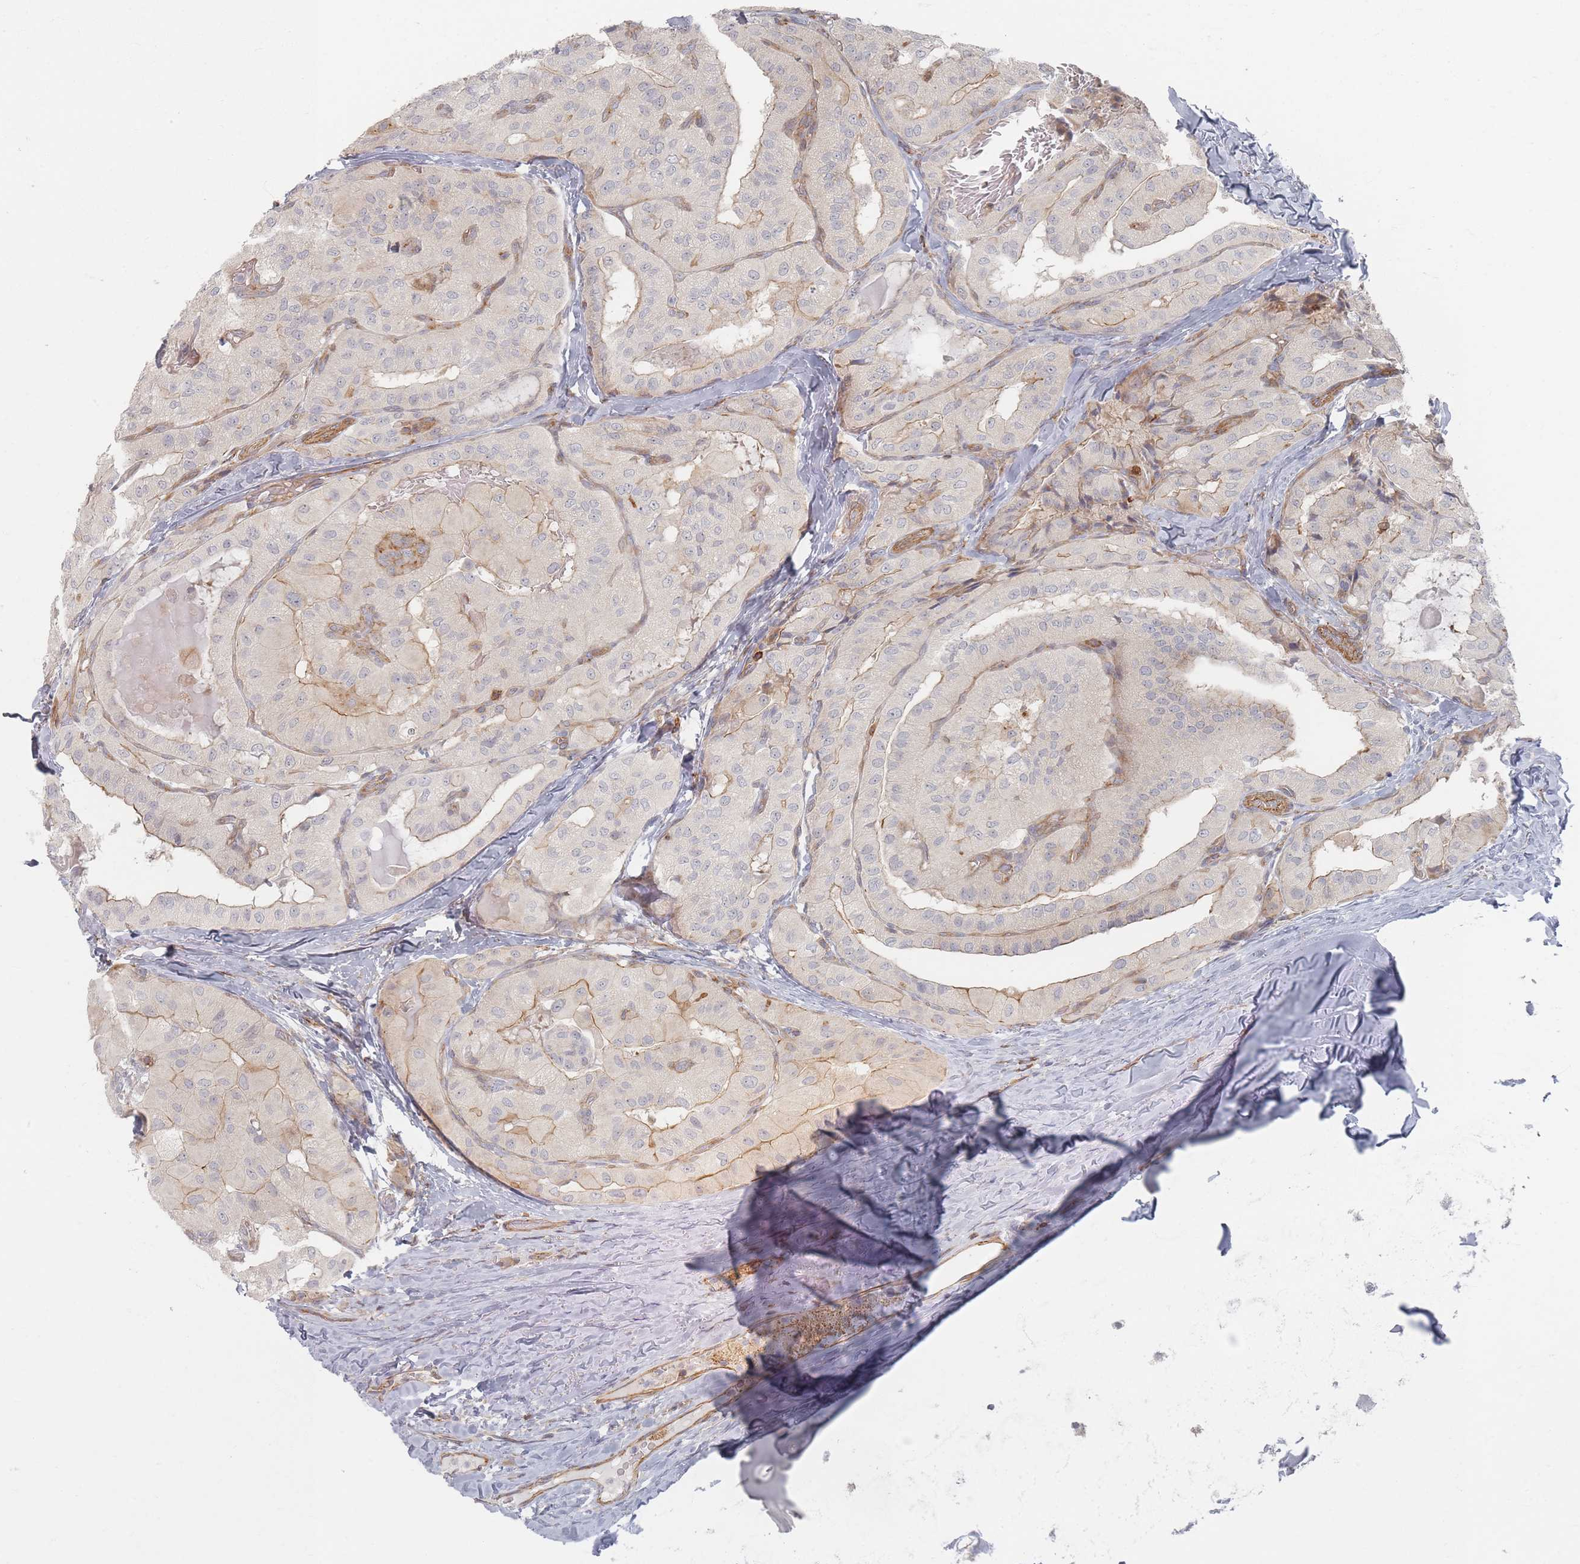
{"staining": {"intensity": "weak", "quantity": "25%-75%", "location": "cytoplasmic/membranous"}, "tissue": "thyroid cancer", "cell_type": "Tumor cells", "image_type": "cancer", "snomed": [{"axis": "morphology", "description": "Normal tissue, NOS"}, {"axis": "morphology", "description": "Papillary adenocarcinoma, NOS"}, {"axis": "topography", "description": "Thyroid gland"}], "caption": "There is low levels of weak cytoplasmic/membranous expression in tumor cells of thyroid cancer, as demonstrated by immunohistochemical staining (brown color).", "gene": "ZNF852", "patient": {"sex": "female", "age": 59}}